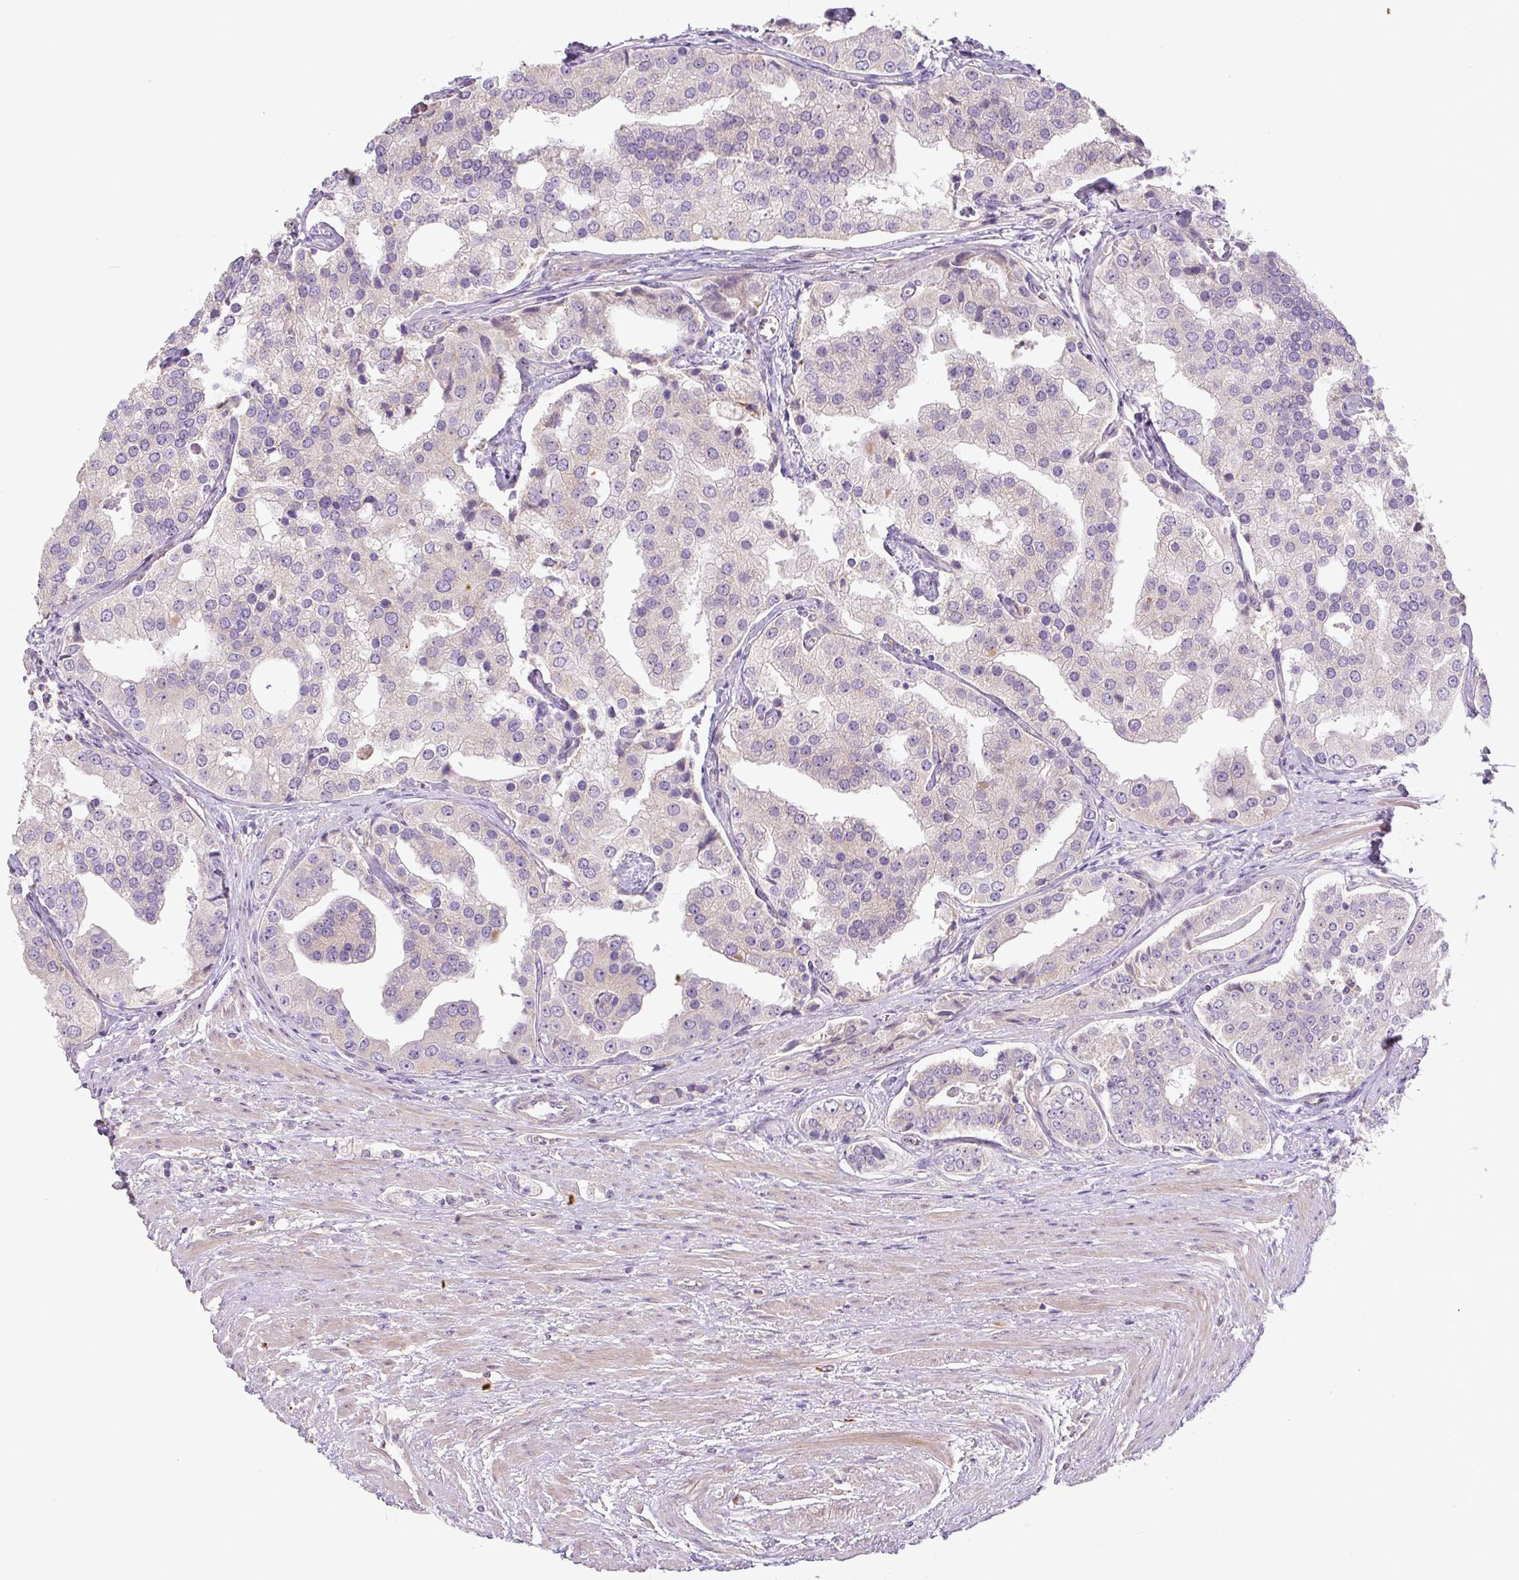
{"staining": {"intensity": "negative", "quantity": "none", "location": "none"}, "tissue": "prostate cancer", "cell_type": "Tumor cells", "image_type": "cancer", "snomed": [{"axis": "morphology", "description": "Adenocarcinoma, High grade"}, {"axis": "topography", "description": "Prostate"}], "caption": "This is a histopathology image of IHC staining of prostate adenocarcinoma (high-grade), which shows no positivity in tumor cells.", "gene": "UBL3", "patient": {"sex": "male", "age": 71}}